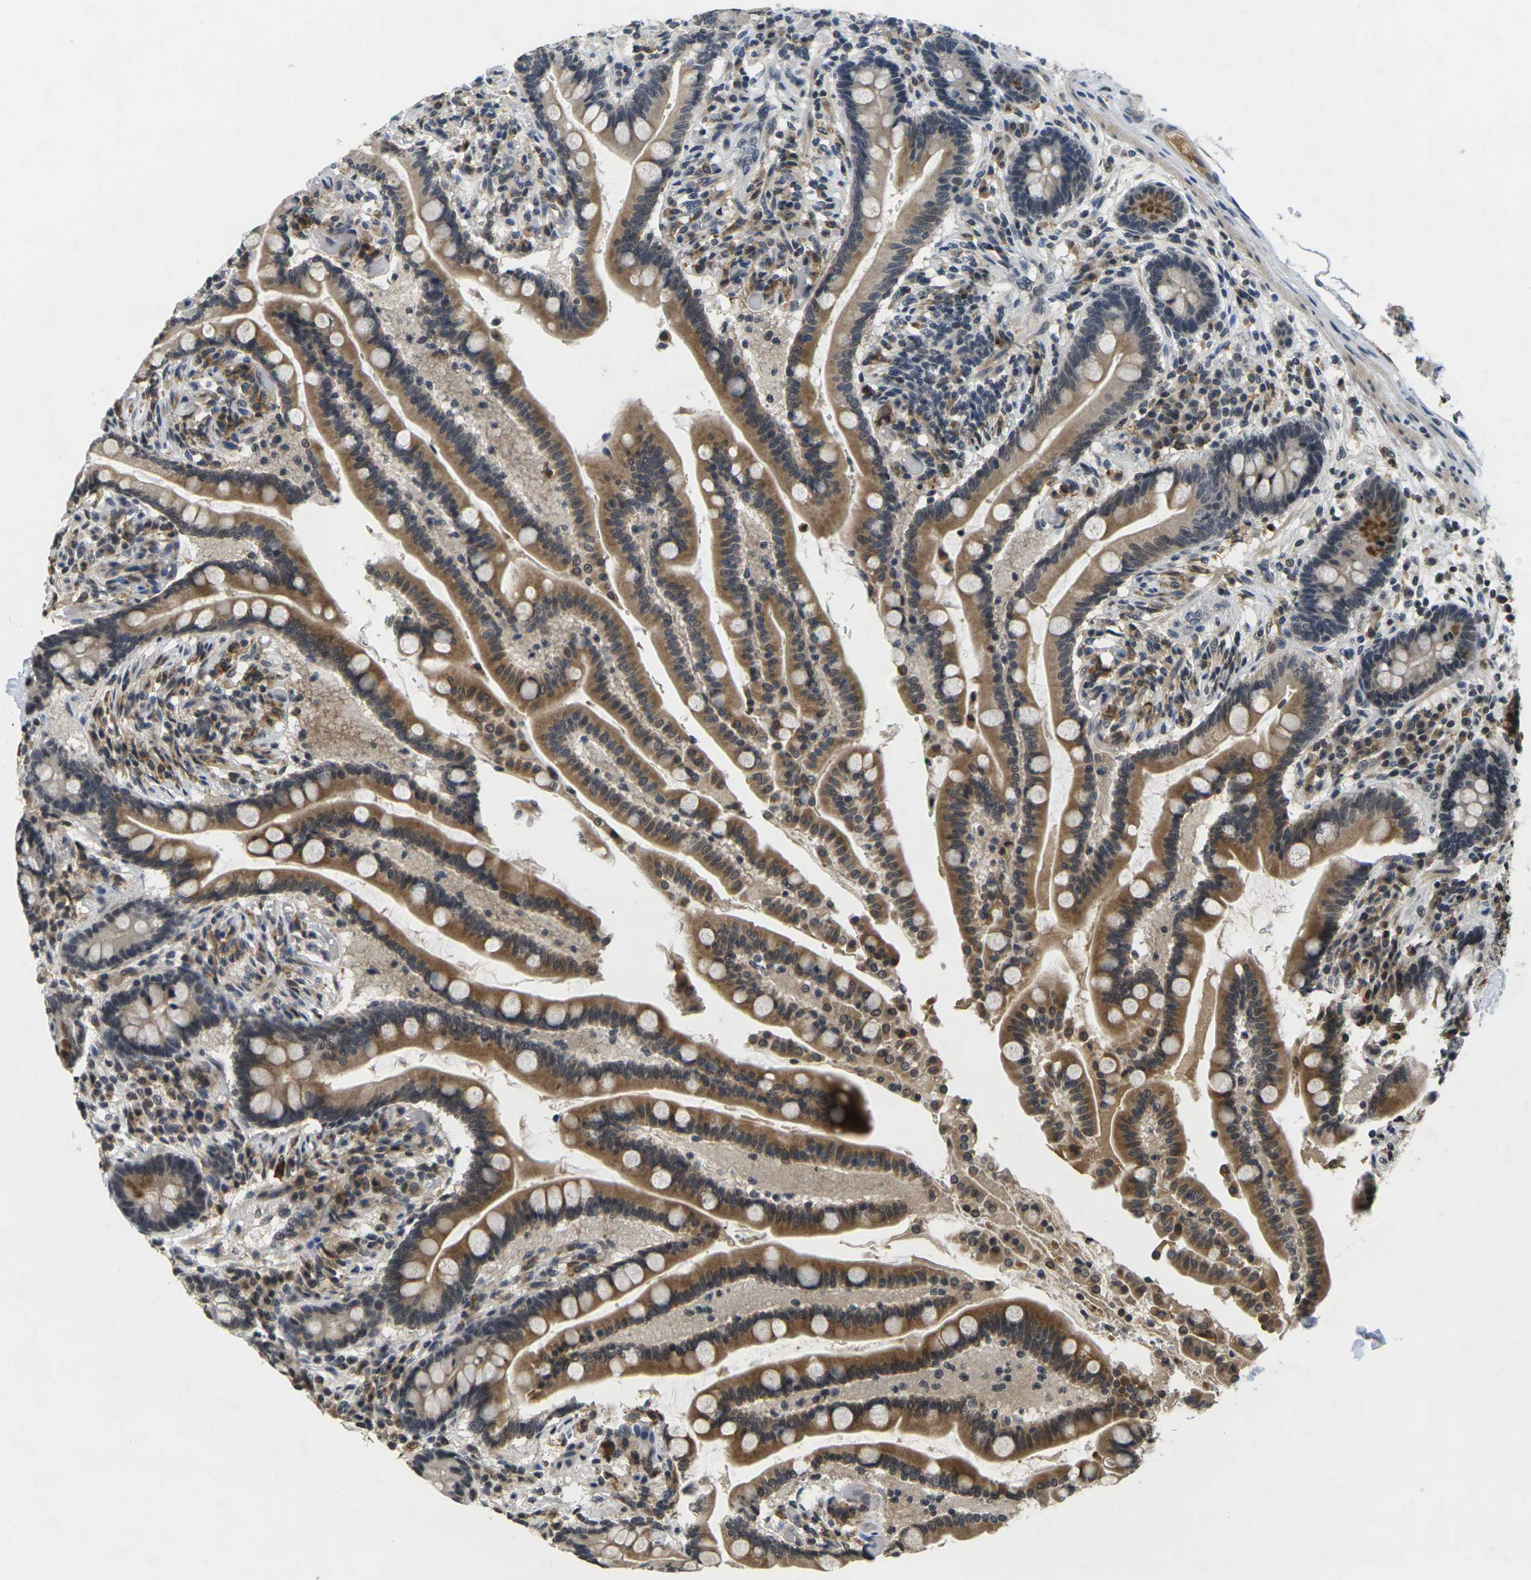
{"staining": {"intensity": "negative", "quantity": "none", "location": "none"}, "tissue": "colon", "cell_type": "Endothelial cells", "image_type": "normal", "snomed": [{"axis": "morphology", "description": "Normal tissue, NOS"}, {"axis": "topography", "description": "Colon"}], "caption": "Immunohistochemistry micrograph of normal colon: human colon stained with DAB (3,3'-diaminobenzidine) exhibits no significant protein staining in endothelial cells.", "gene": "C1QC", "patient": {"sex": "male", "age": 73}}